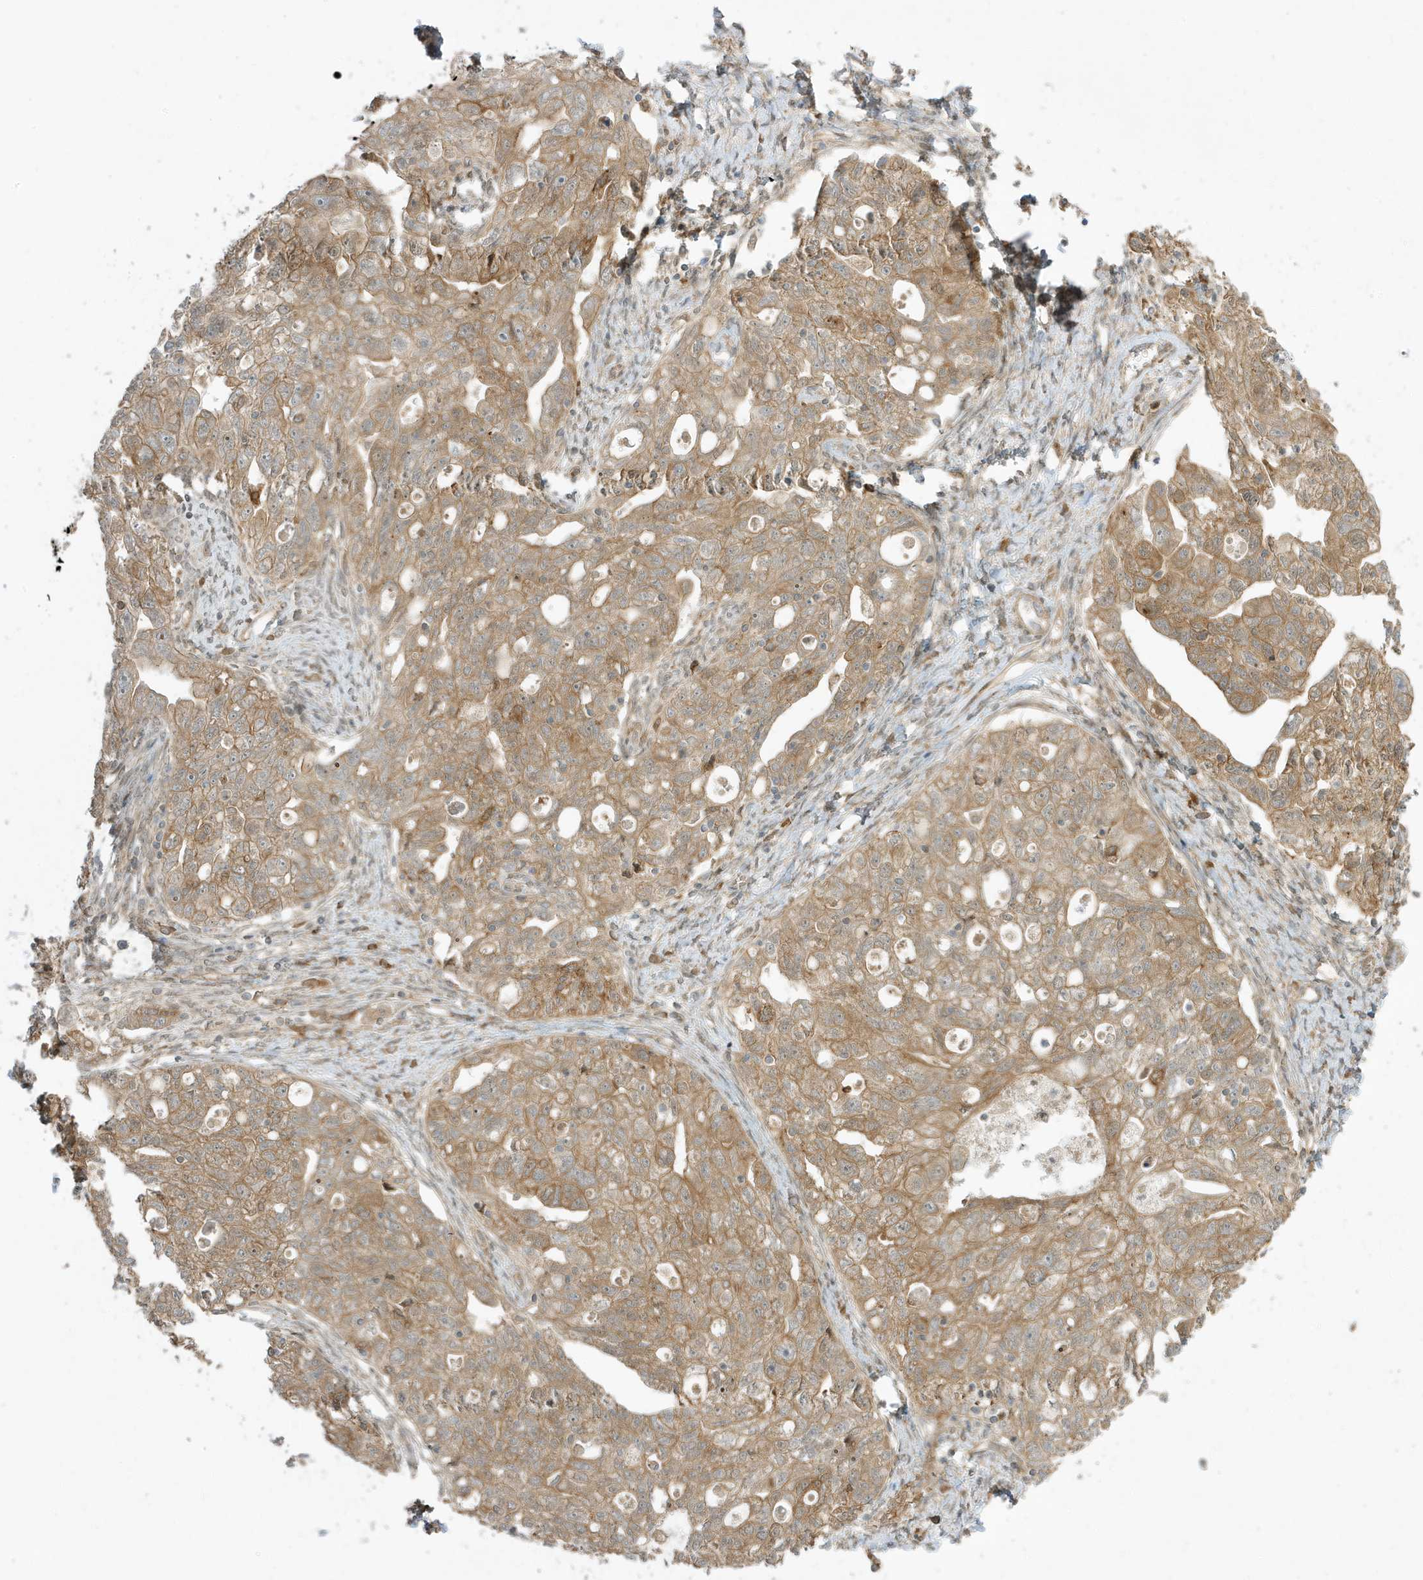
{"staining": {"intensity": "moderate", "quantity": ">75%", "location": "cytoplasmic/membranous"}, "tissue": "ovarian cancer", "cell_type": "Tumor cells", "image_type": "cancer", "snomed": [{"axis": "morphology", "description": "Carcinoma, NOS"}, {"axis": "morphology", "description": "Cystadenocarcinoma, serous, NOS"}, {"axis": "topography", "description": "Ovary"}], "caption": "An image showing moderate cytoplasmic/membranous positivity in about >75% of tumor cells in ovarian cancer, as visualized by brown immunohistochemical staining.", "gene": "SCARF2", "patient": {"sex": "female", "age": 69}}